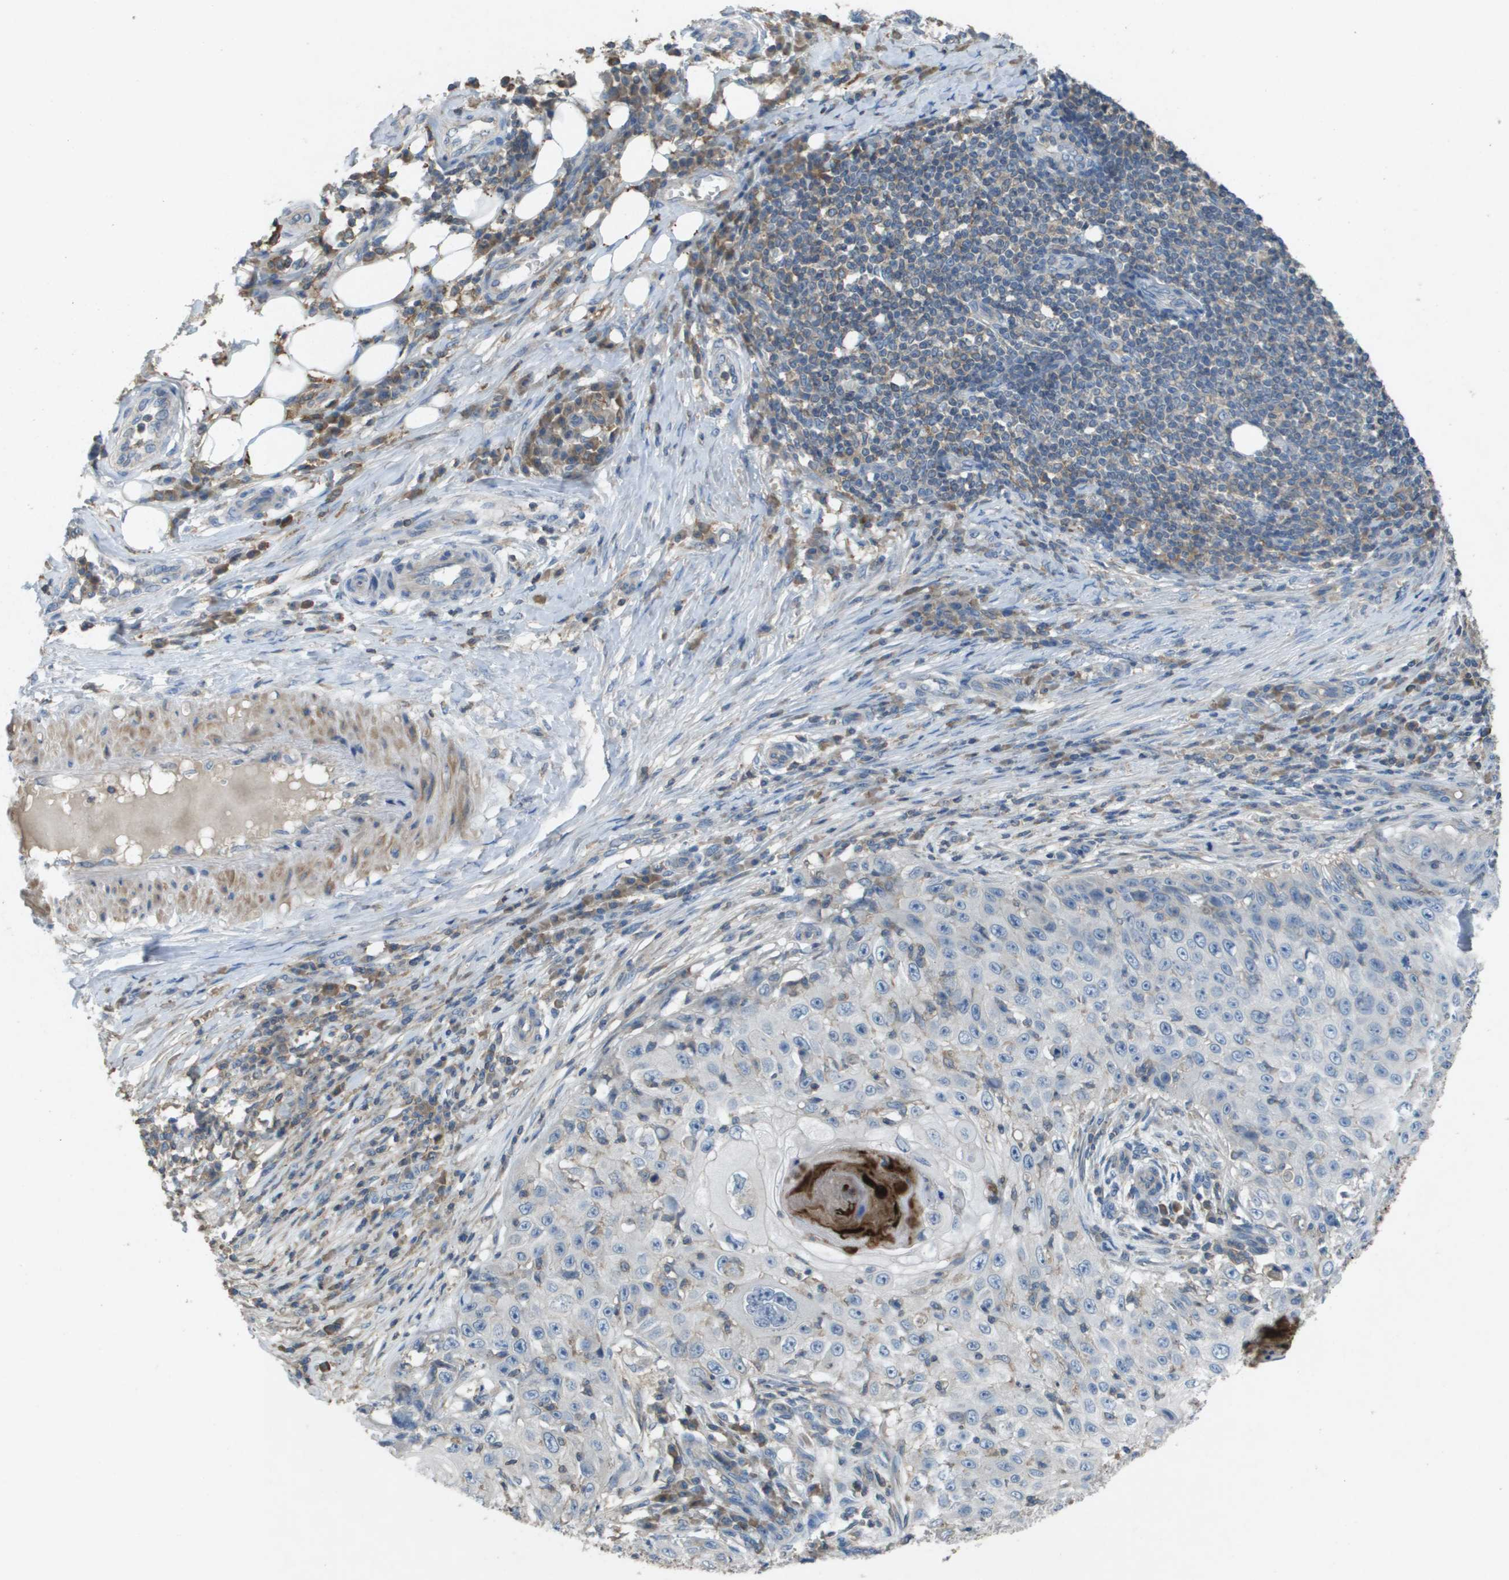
{"staining": {"intensity": "negative", "quantity": "none", "location": "none"}, "tissue": "skin cancer", "cell_type": "Tumor cells", "image_type": "cancer", "snomed": [{"axis": "morphology", "description": "Squamous cell carcinoma, NOS"}, {"axis": "topography", "description": "Skin"}], "caption": "IHC of human skin cancer demonstrates no positivity in tumor cells. (Immunohistochemistry, brightfield microscopy, high magnification).", "gene": "CLCA4", "patient": {"sex": "male", "age": 86}}